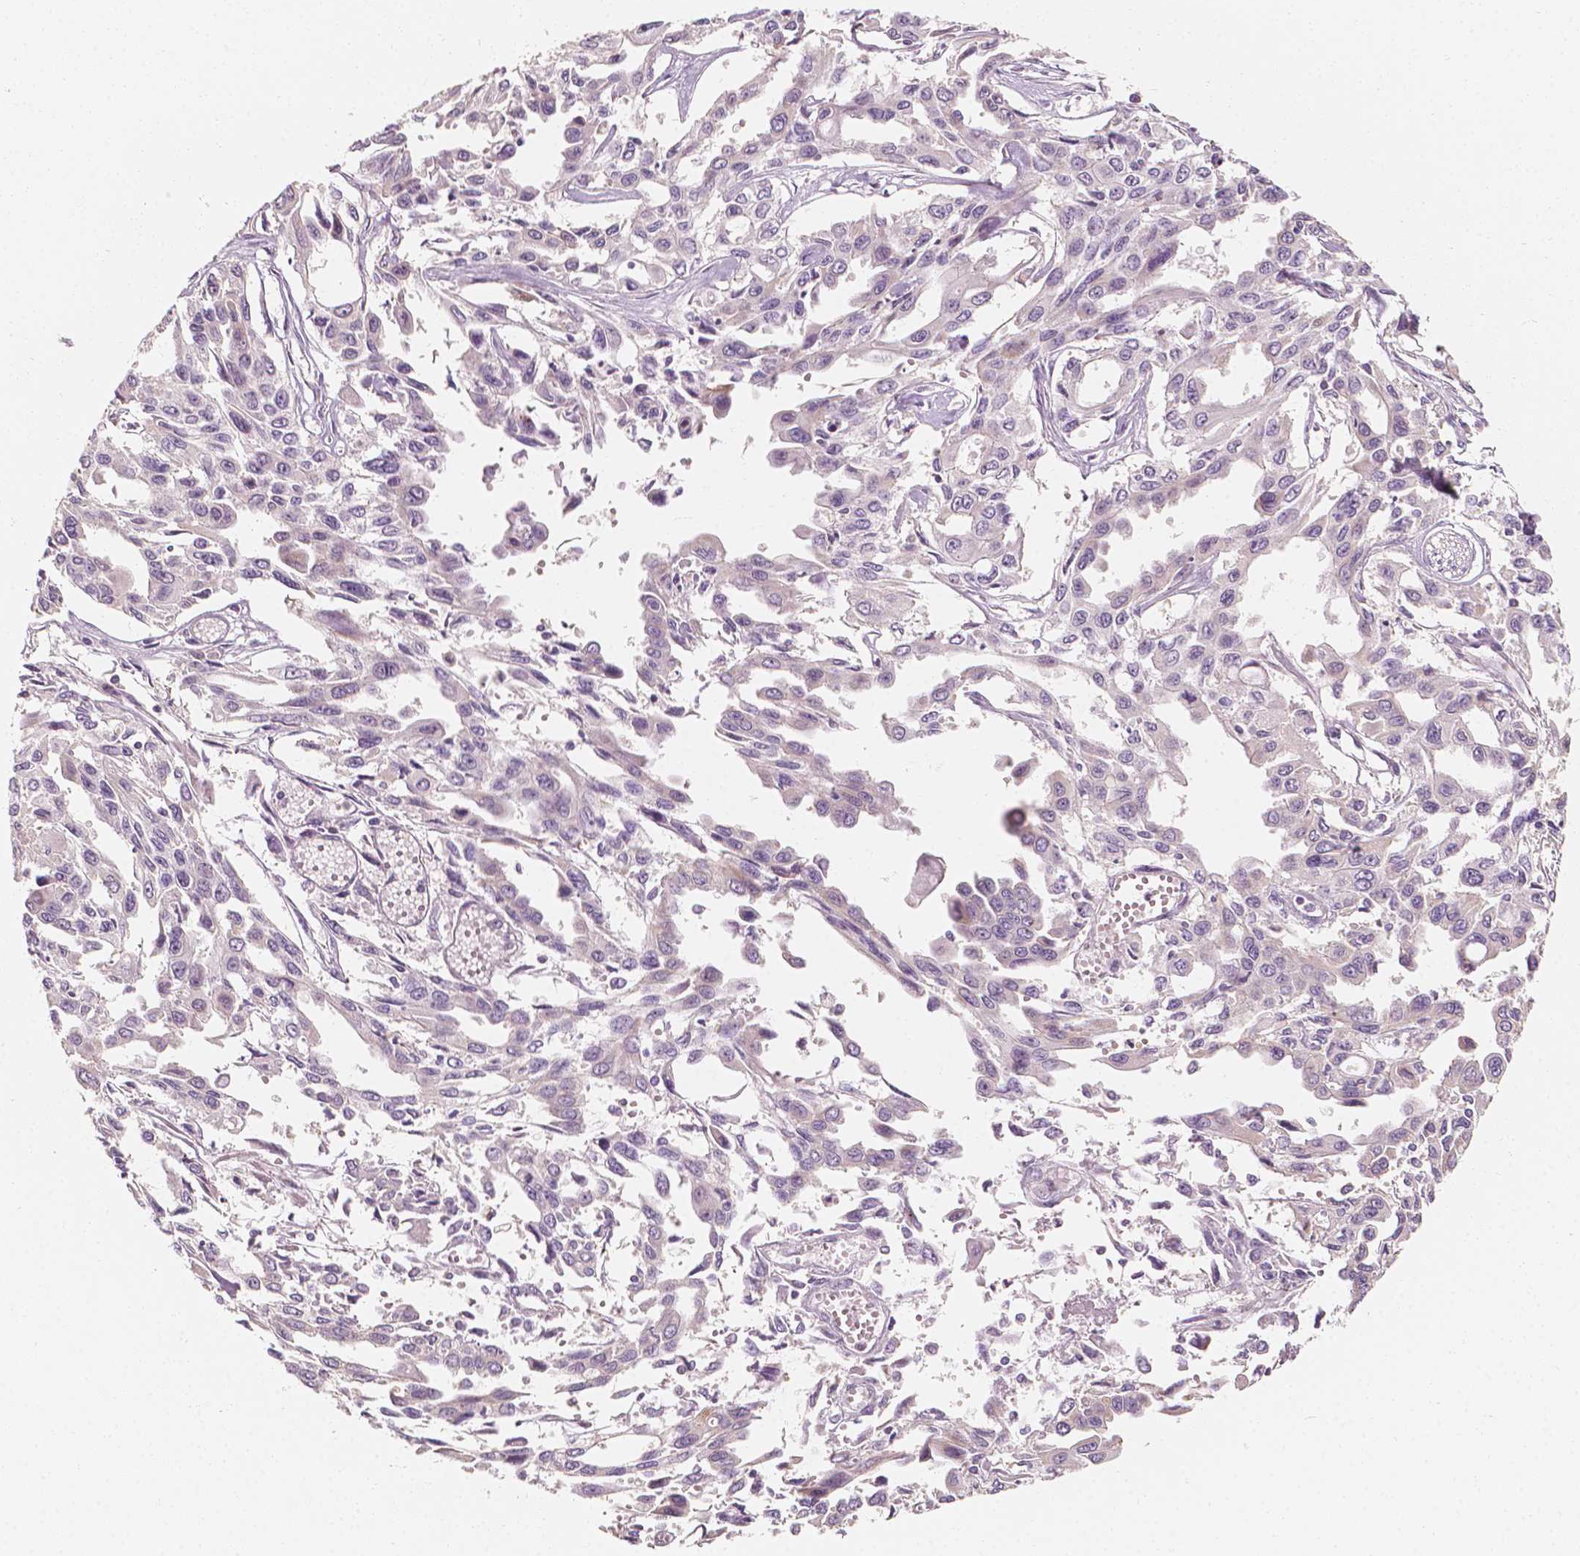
{"staining": {"intensity": "negative", "quantity": "none", "location": "none"}, "tissue": "pancreatic cancer", "cell_type": "Tumor cells", "image_type": "cancer", "snomed": [{"axis": "morphology", "description": "Adenocarcinoma, NOS"}, {"axis": "topography", "description": "Pancreas"}], "caption": "Pancreatic adenocarcinoma was stained to show a protein in brown. There is no significant expression in tumor cells. Brightfield microscopy of IHC stained with DAB (3,3'-diaminobenzidine) (brown) and hematoxylin (blue), captured at high magnification.", "gene": "SHPK", "patient": {"sex": "female", "age": 55}}